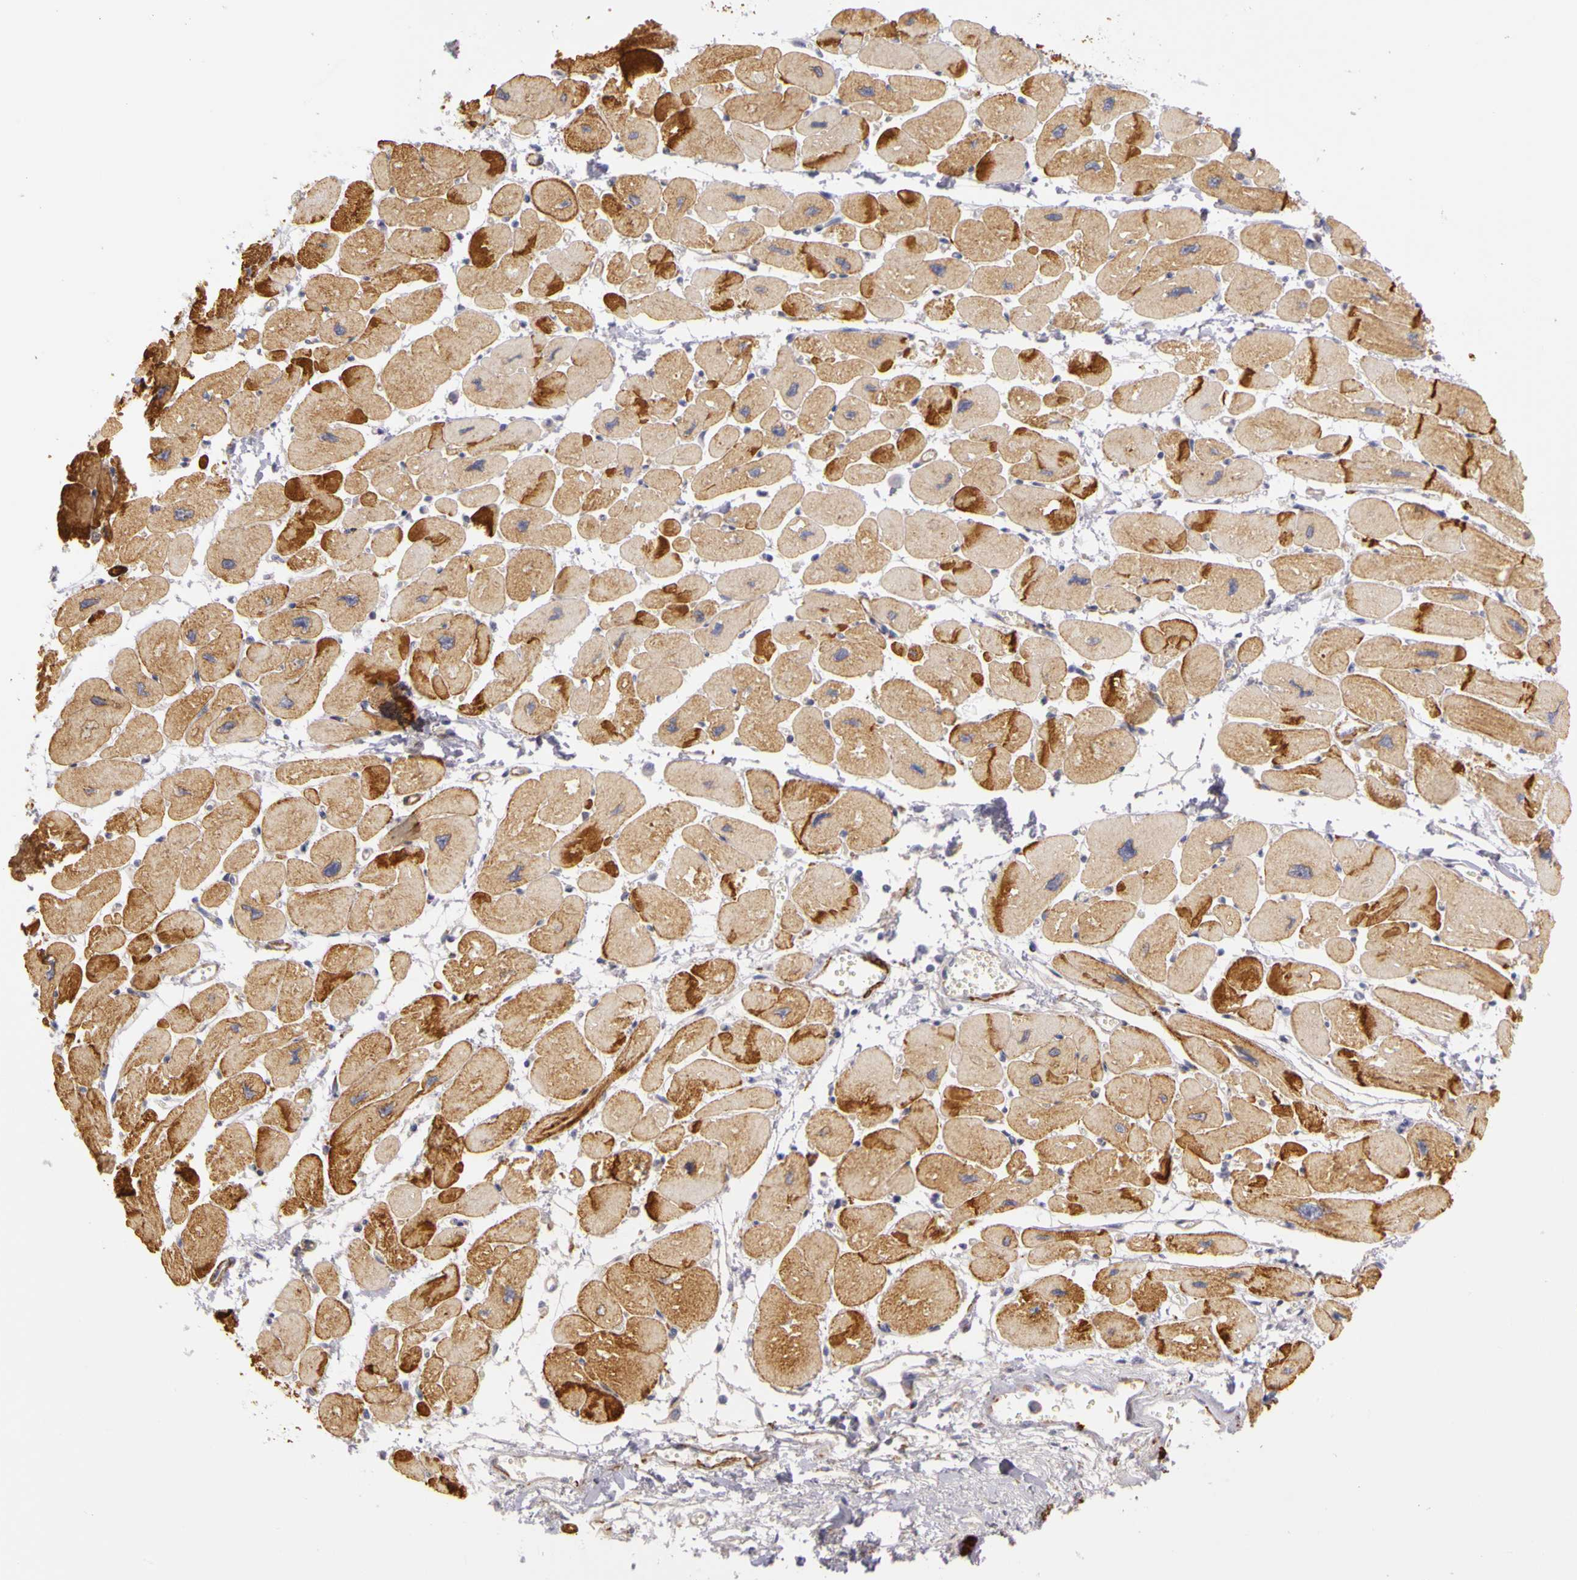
{"staining": {"intensity": "strong", "quantity": ">75%", "location": "cytoplasmic/membranous"}, "tissue": "heart muscle", "cell_type": "Cardiomyocytes", "image_type": "normal", "snomed": [{"axis": "morphology", "description": "Normal tissue, NOS"}, {"axis": "topography", "description": "Heart"}], "caption": "Protein analysis of benign heart muscle shows strong cytoplasmic/membranous positivity in approximately >75% of cardiomyocytes.", "gene": "CNTN2", "patient": {"sex": "female", "age": 54}}